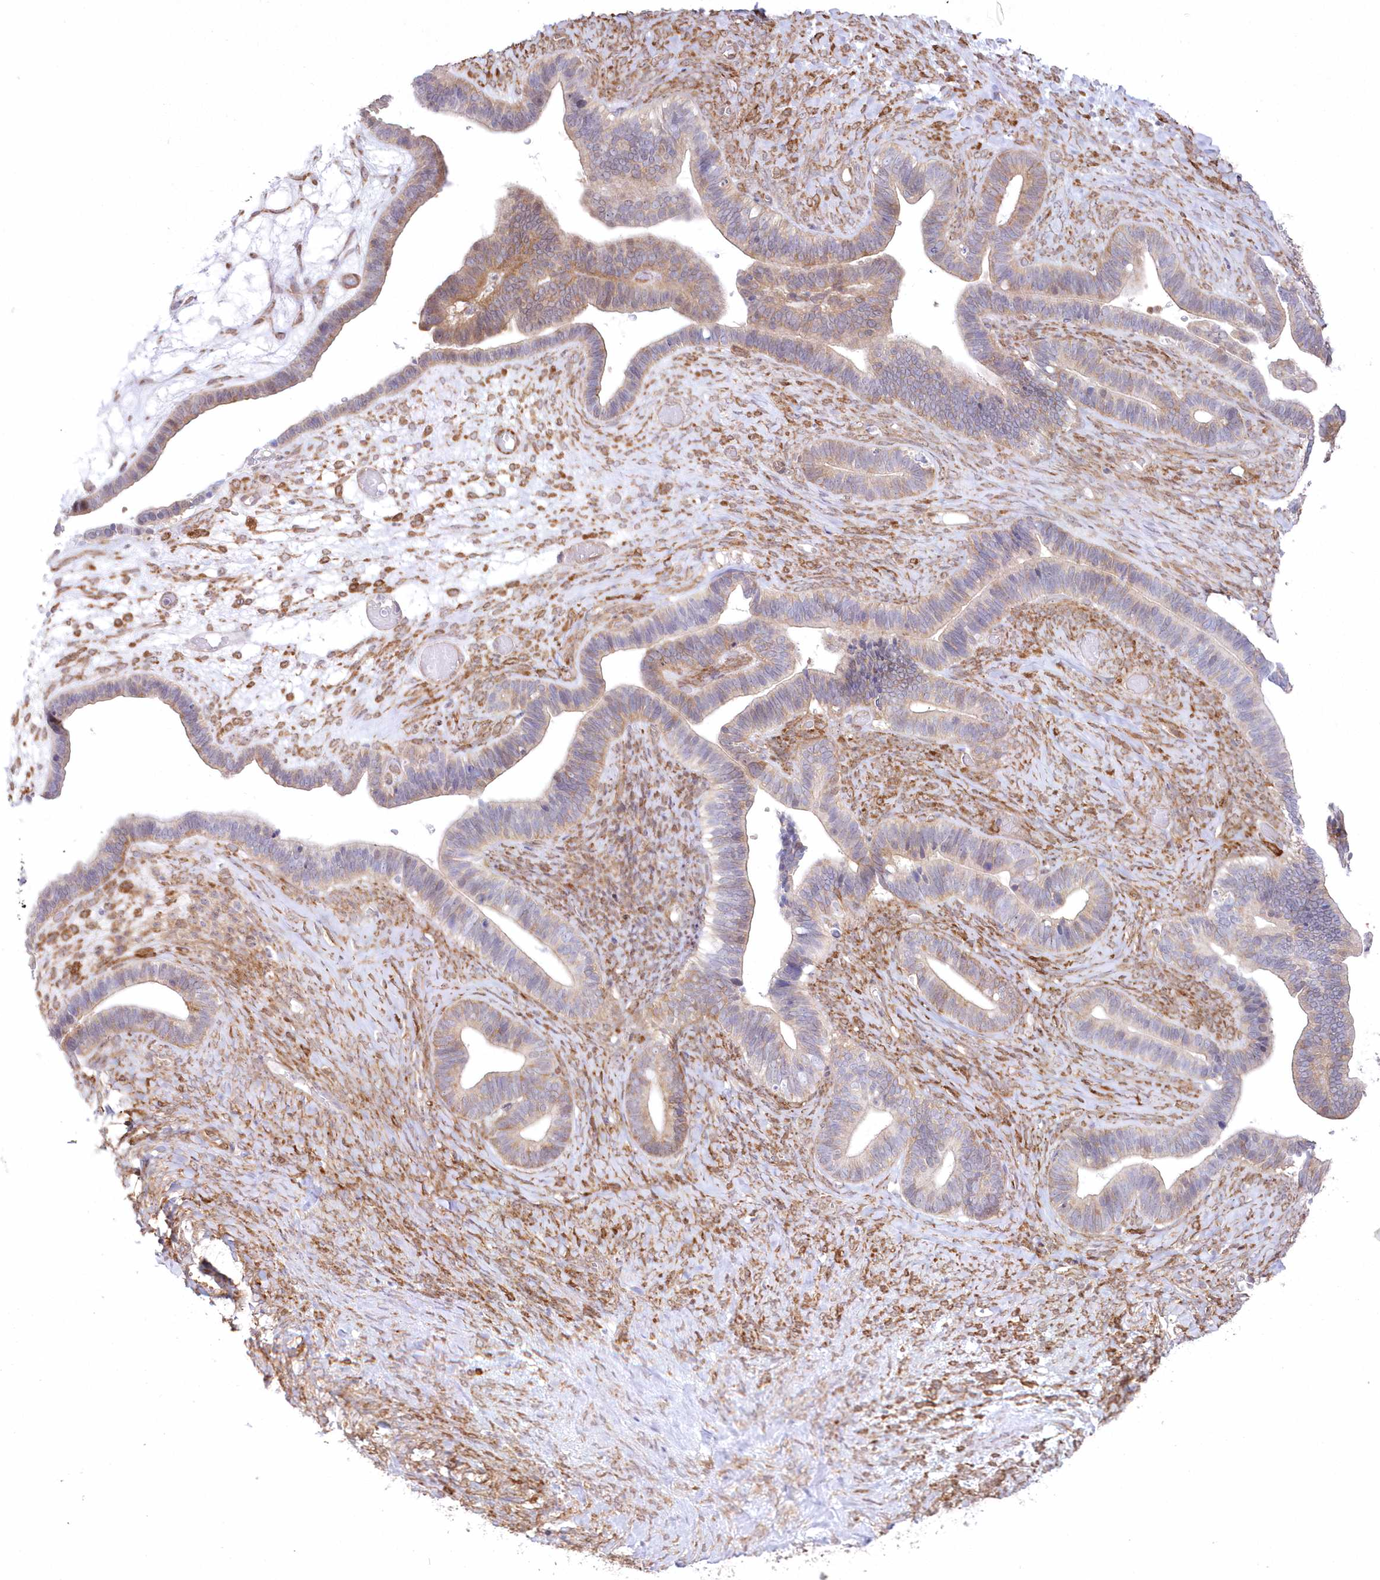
{"staining": {"intensity": "moderate", "quantity": "25%-75%", "location": "cytoplasmic/membranous"}, "tissue": "ovarian cancer", "cell_type": "Tumor cells", "image_type": "cancer", "snomed": [{"axis": "morphology", "description": "Cystadenocarcinoma, serous, NOS"}, {"axis": "topography", "description": "Ovary"}], "caption": "The immunohistochemical stain shows moderate cytoplasmic/membranous staining in tumor cells of ovarian cancer tissue. Using DAB (brown) and hematoxylin (blue) stains, captured at high magnification using brightfield microscopy.", "gene": "SH3PXD2B", "patient": {"sex": "female", "age": 56}}